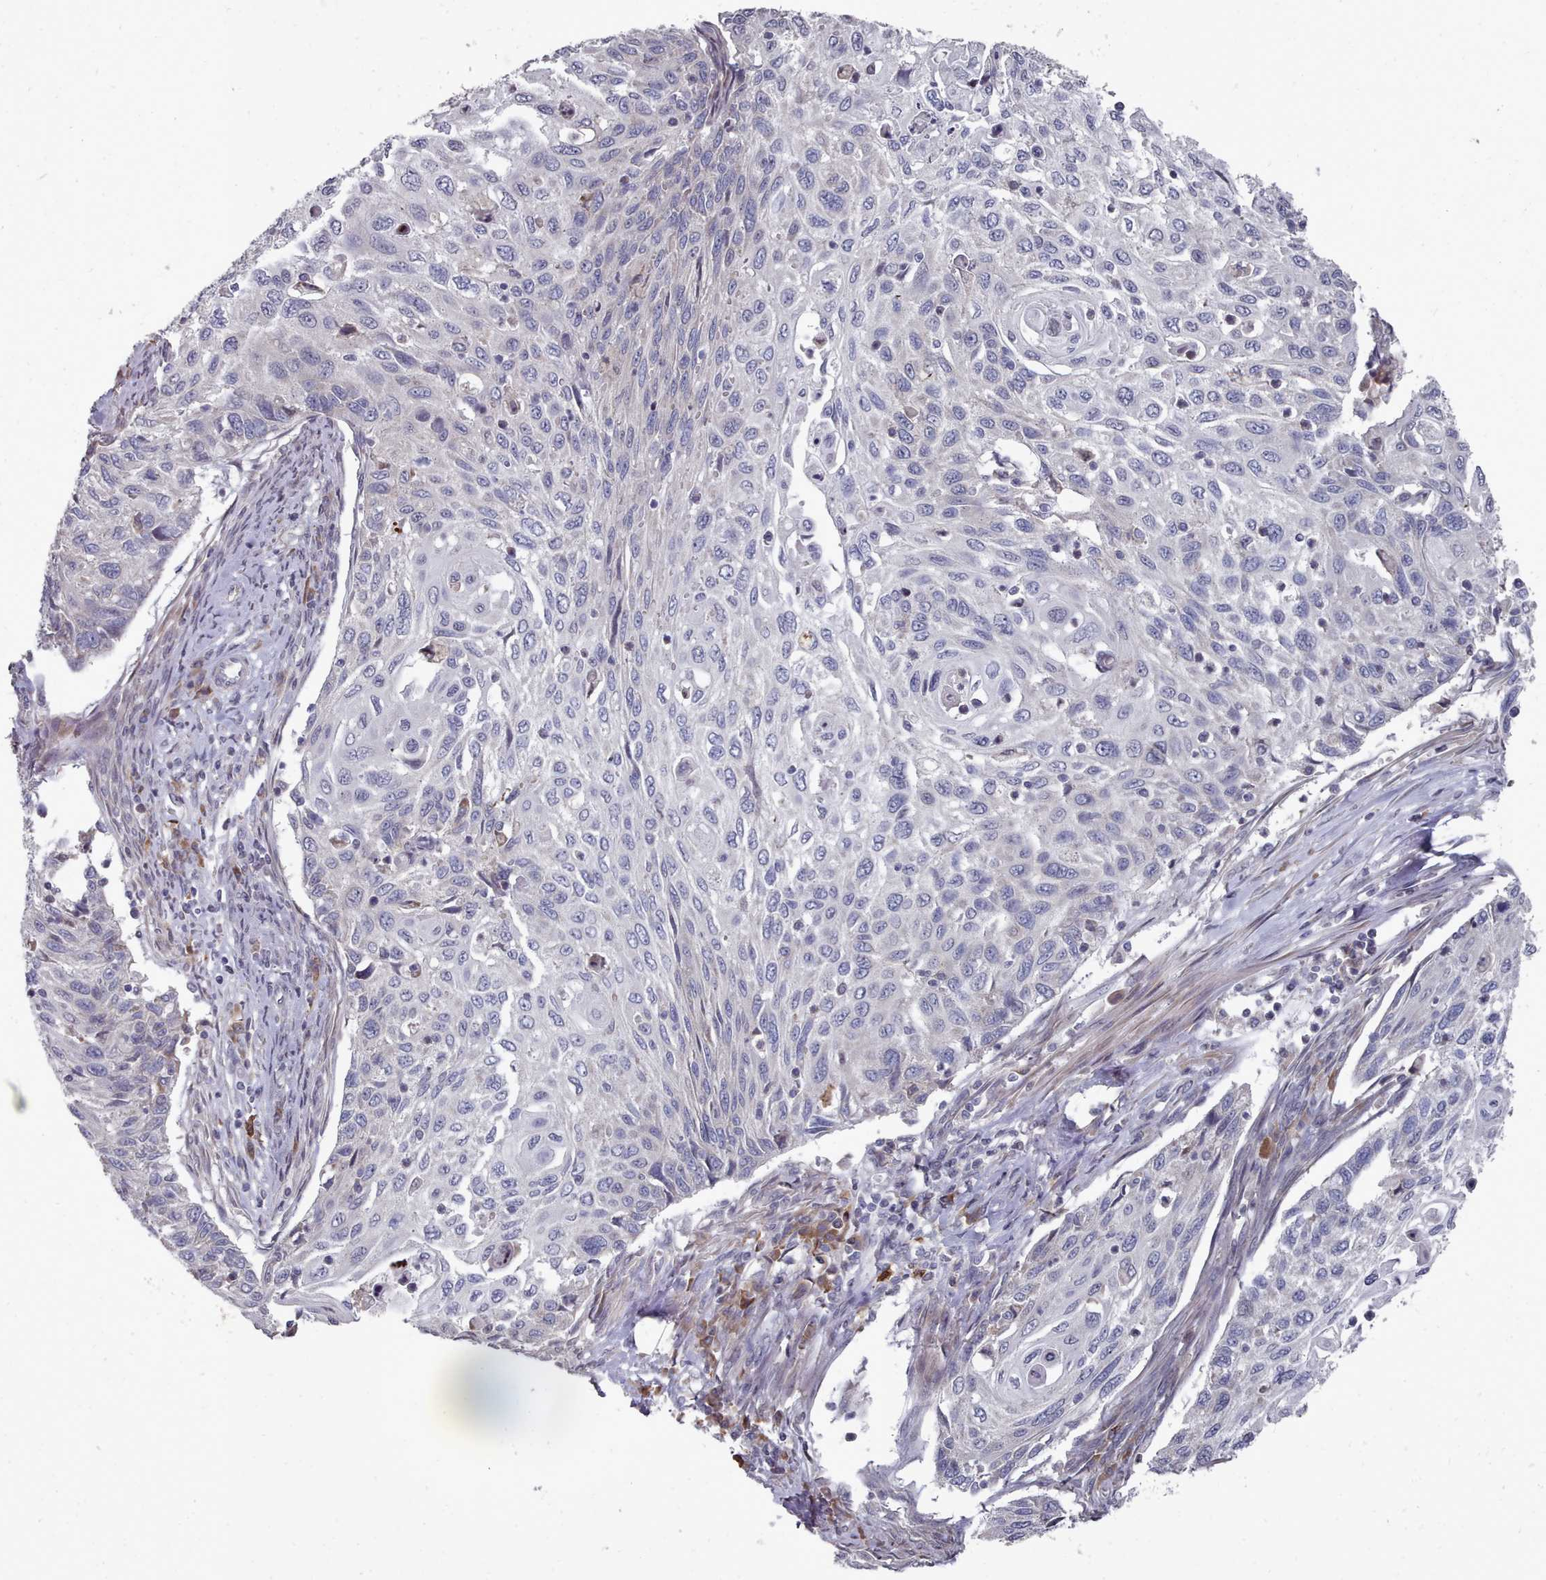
{"staining": {"intensity": "negative", "quantity": "none", "location": "none"}, "tissue": "cervical cancer", "cell_type": "Tumor cells", "image_type": "cancer", "snomed": [{"axis": "morphology", "description": "Squamous cell carcinoma, NOS"}, {"axis": "topography", "description": "Cervix"}], "caption": "Immunohistochemistry (IHC) photomicrograph of neoplastic tissue: human cervical cancer stained with DAB (3,3'-diaminobenzidine) exhibits no significant protein expression in tumor cells. Brightfield microscopy of immunohistochemistry stained with DAB (brown) and hematoxylin (blue), captured at high magnification.", "gene": "ACKR3", "patient": {"sex": "female", "age": 70}}